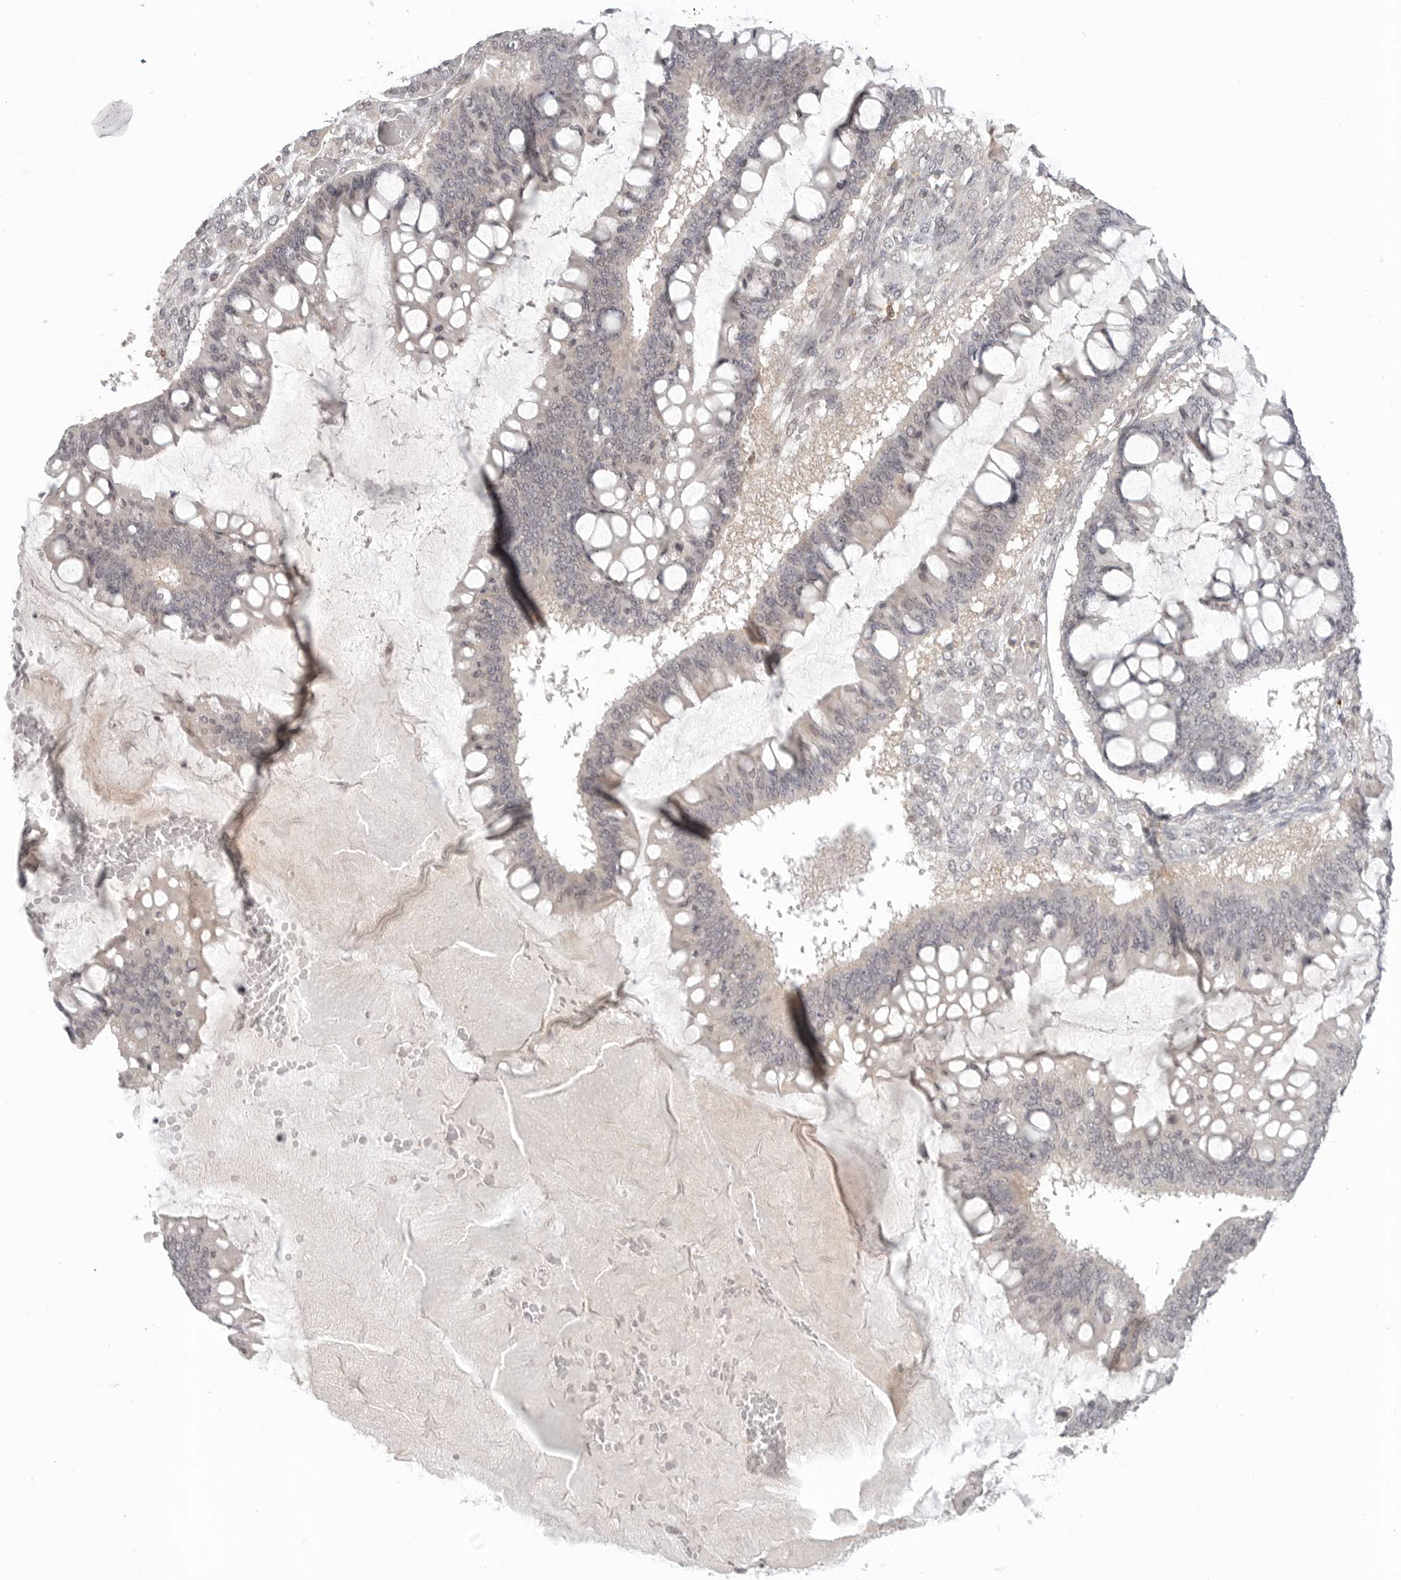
{"staining": {"intensity": "negative", "quantity": "none", "location": "none"}, "tissue": "ovarian cancer", "cell_type": "Tumor cells", "image_type": "cancer", "snomed": [{"axis": "morphology", "description": "Cystadenocarcinoma, mucinous, NOS"}, {"axis": "topography", "description": "Ovary"}], "caption": "Photomicrograph shows no significant protein positivity in tumor cells of ovarian mucinous cystadenocarcinoma. Nuclei are stained in blue.", "gene": "SH3KBP1", "patient": {"sex": "female", "age": 73}}